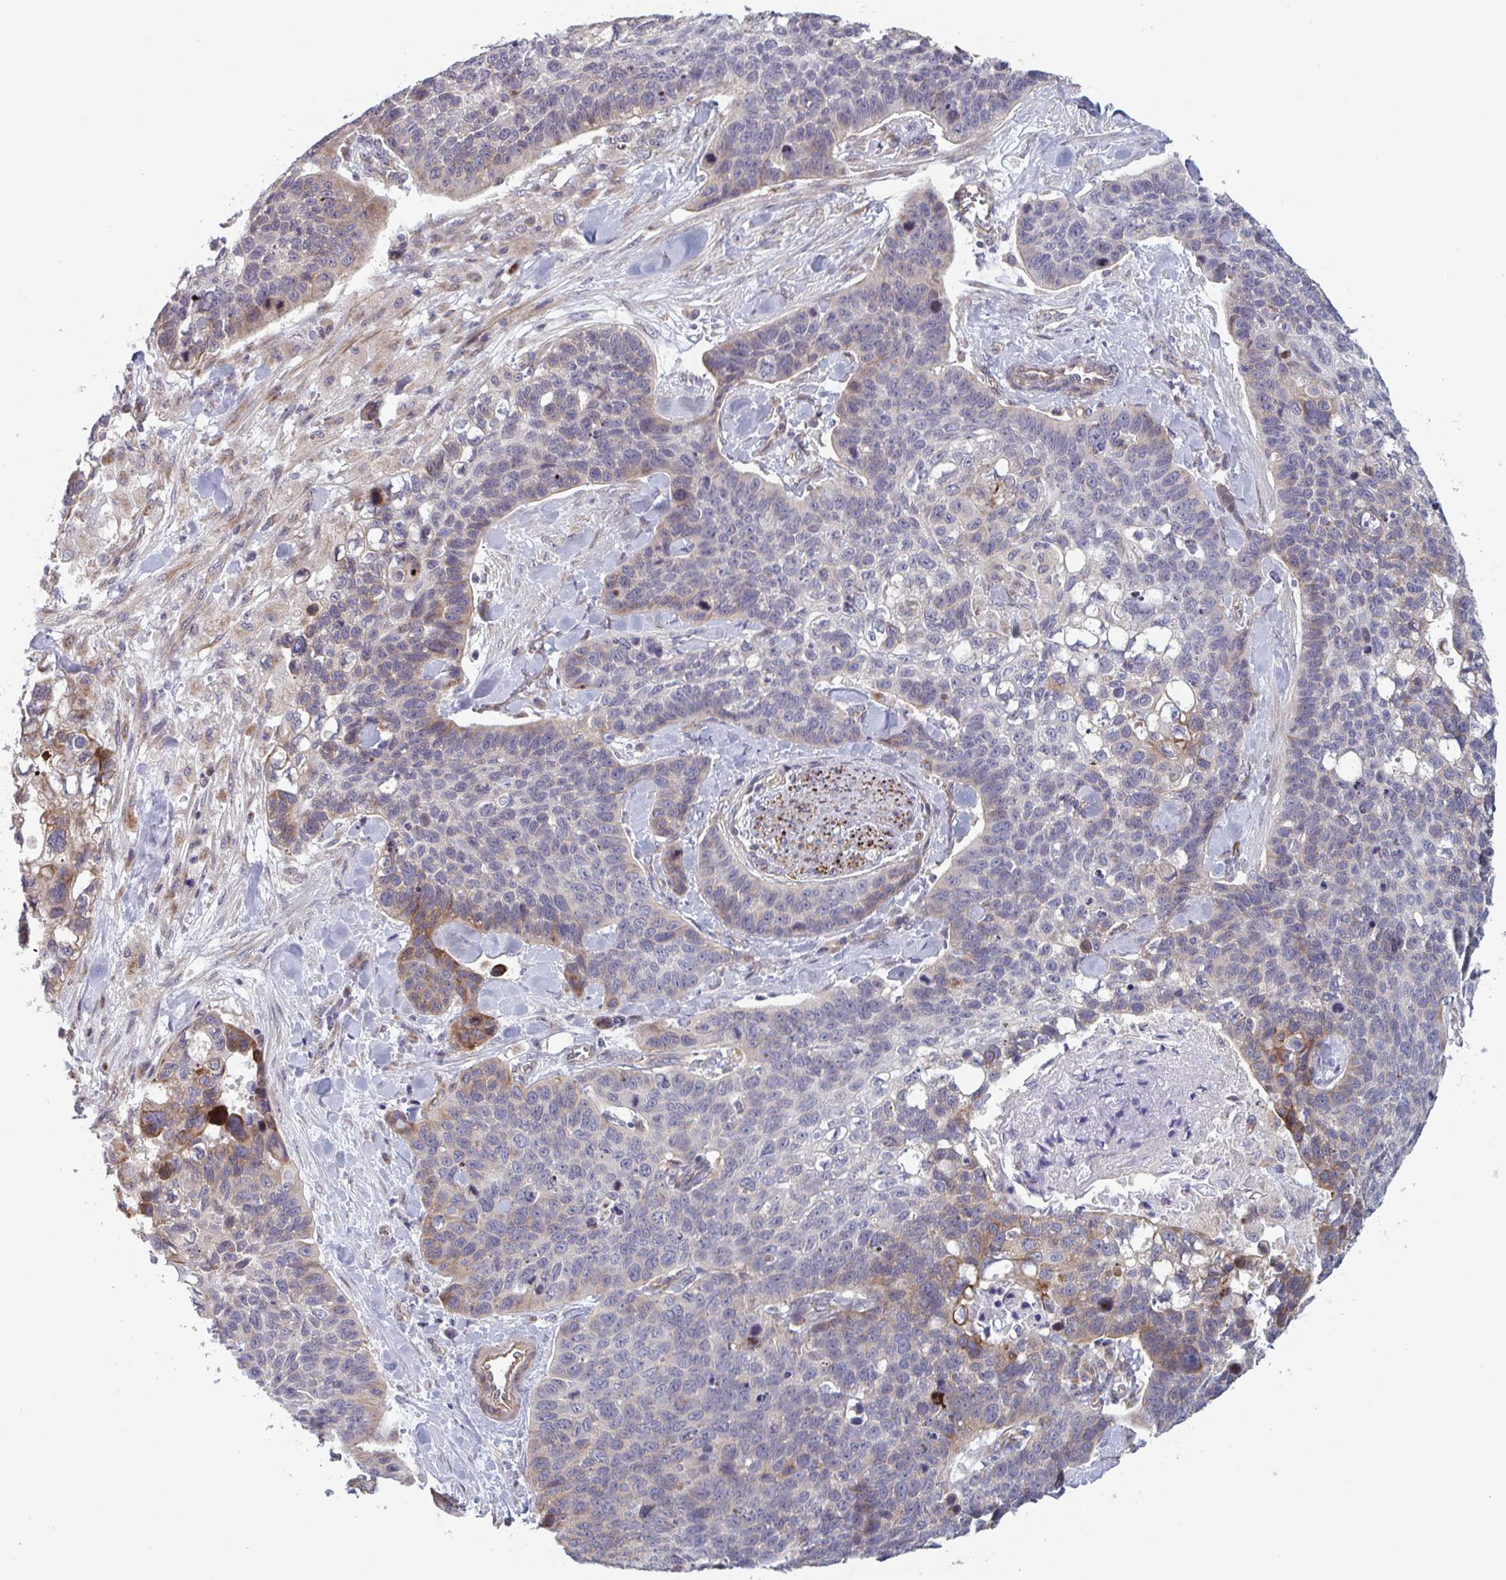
{"staining": {"intensity": "strong", "quantity": "<25%", "location": "cytoplasmic/membranous"}, "tissue": "lung cancer", "cell_type": "Tumor cells", "image_type": "cancer", "snomed": [{"axis": "morphology", "description": "Squamous cell carcinoma, NOS"}, {"axis": "topography", "description": "Lung"}], "caption": "Strong cytoplasmic/membranous protein positivity is identified in about <25% of tumor cells in lung cancer (squamous cell carcinoma).", "gene": "TNFSF10", "patient": {"sex": "male", "age": 62}}